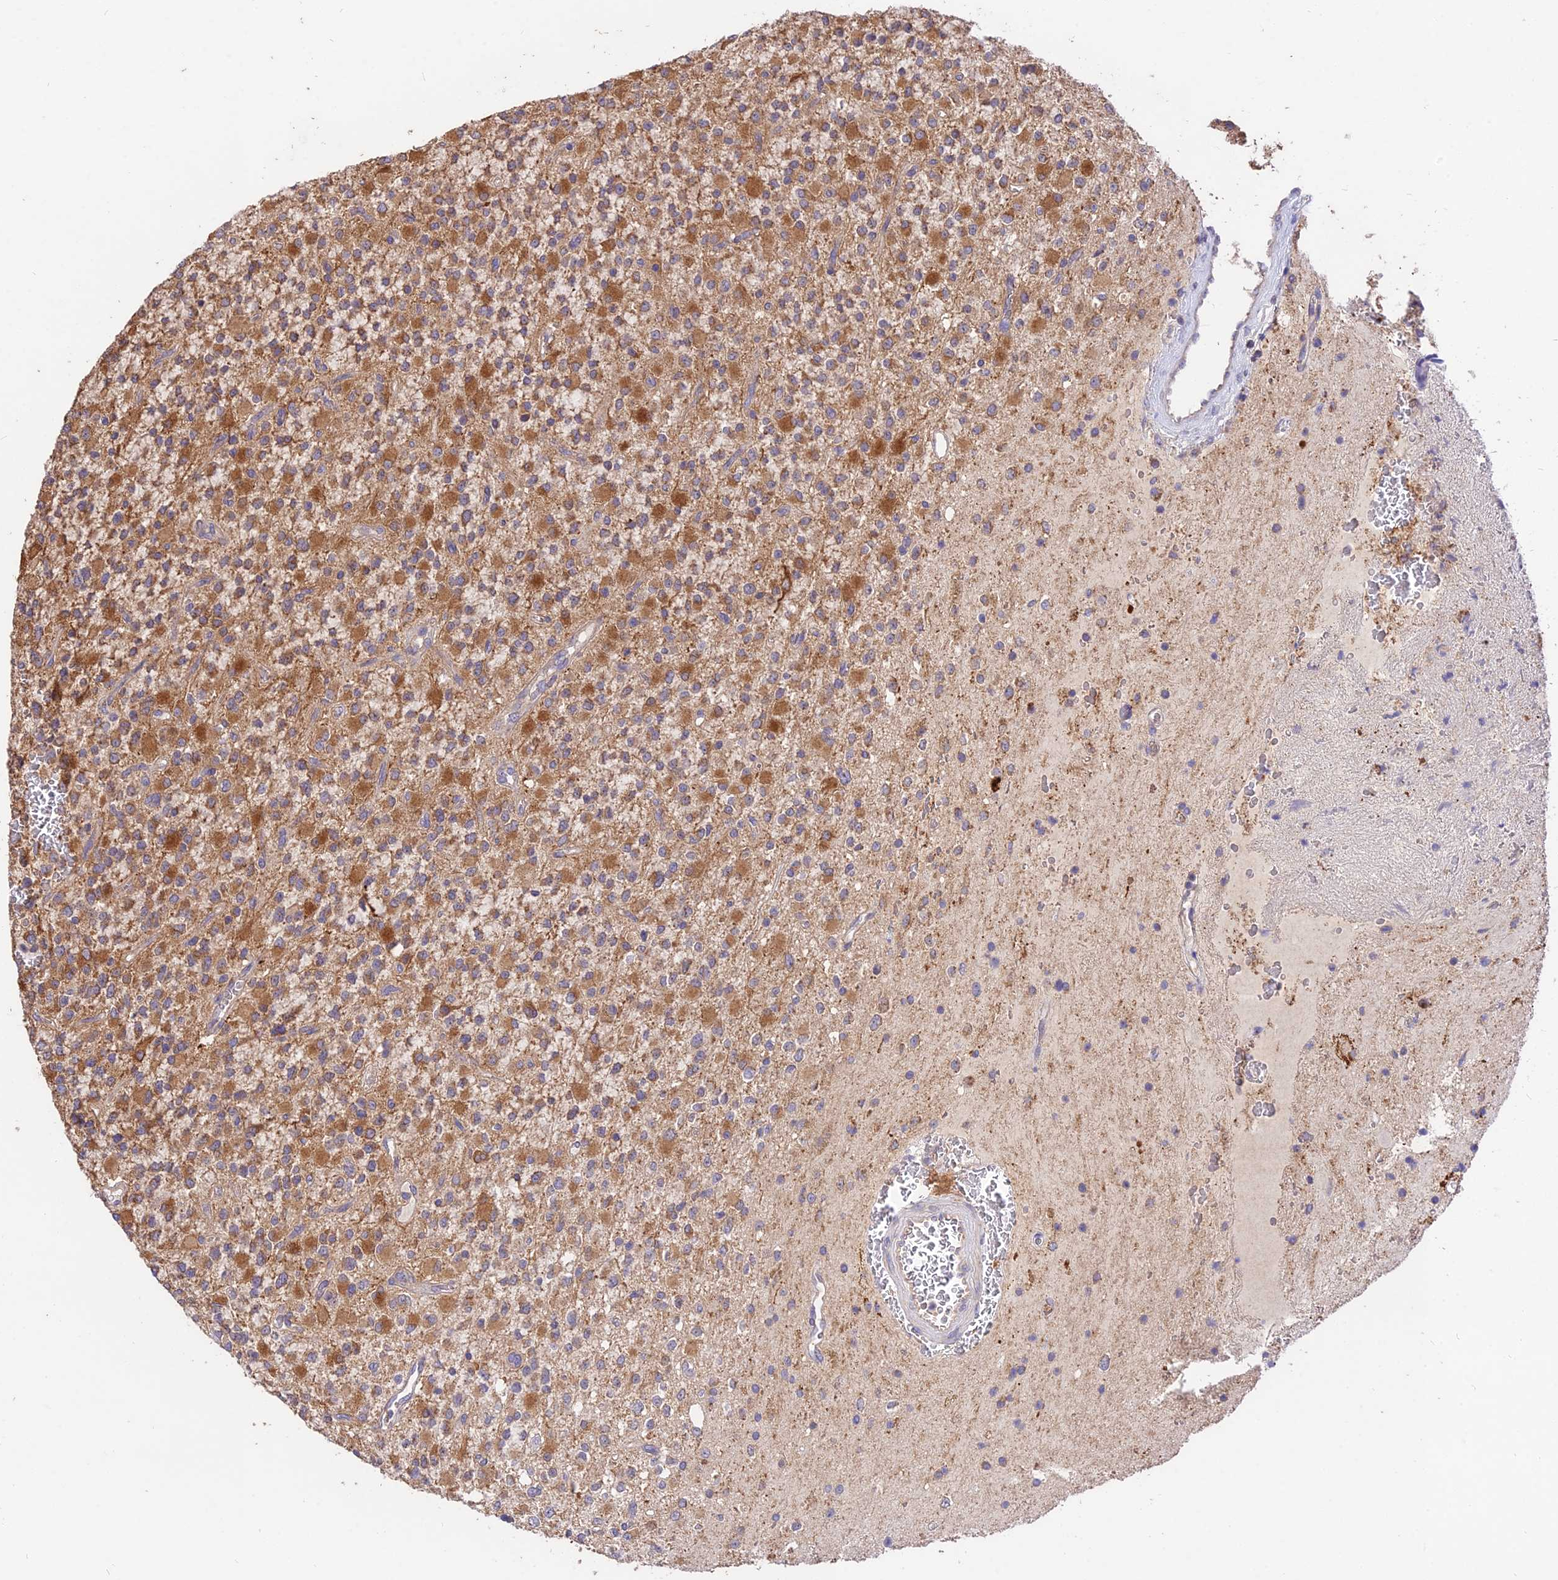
{"staining": {"intensity": "moderate", "quantity": ">75%", "location": "cytoplasmic/membranous"}, "tissue": "glioma", "cell_type": "Tumor cells", "image_type": "cancer", "snomed": [{"axis": "morphology", "description": "Glioma, malignant, High grade"}, {"axis": "topography", "description": "Brain"}], "caption": "An immunohistochemistry (IHC) histopathology image of tumor tissue is shown. Protein staining in brown highlights moderate cytoplasmic/membranous positivity in malignant glioma (high-grade) within tumor cells. The protein is stained brown, and the nuclei are stained in blue (DAB (3,3'-diaminobenzidine) IHC with brightfield microscopy, high magnification).", "gene": "SDHD", "patient": {"sex": "male", "age": 34}}